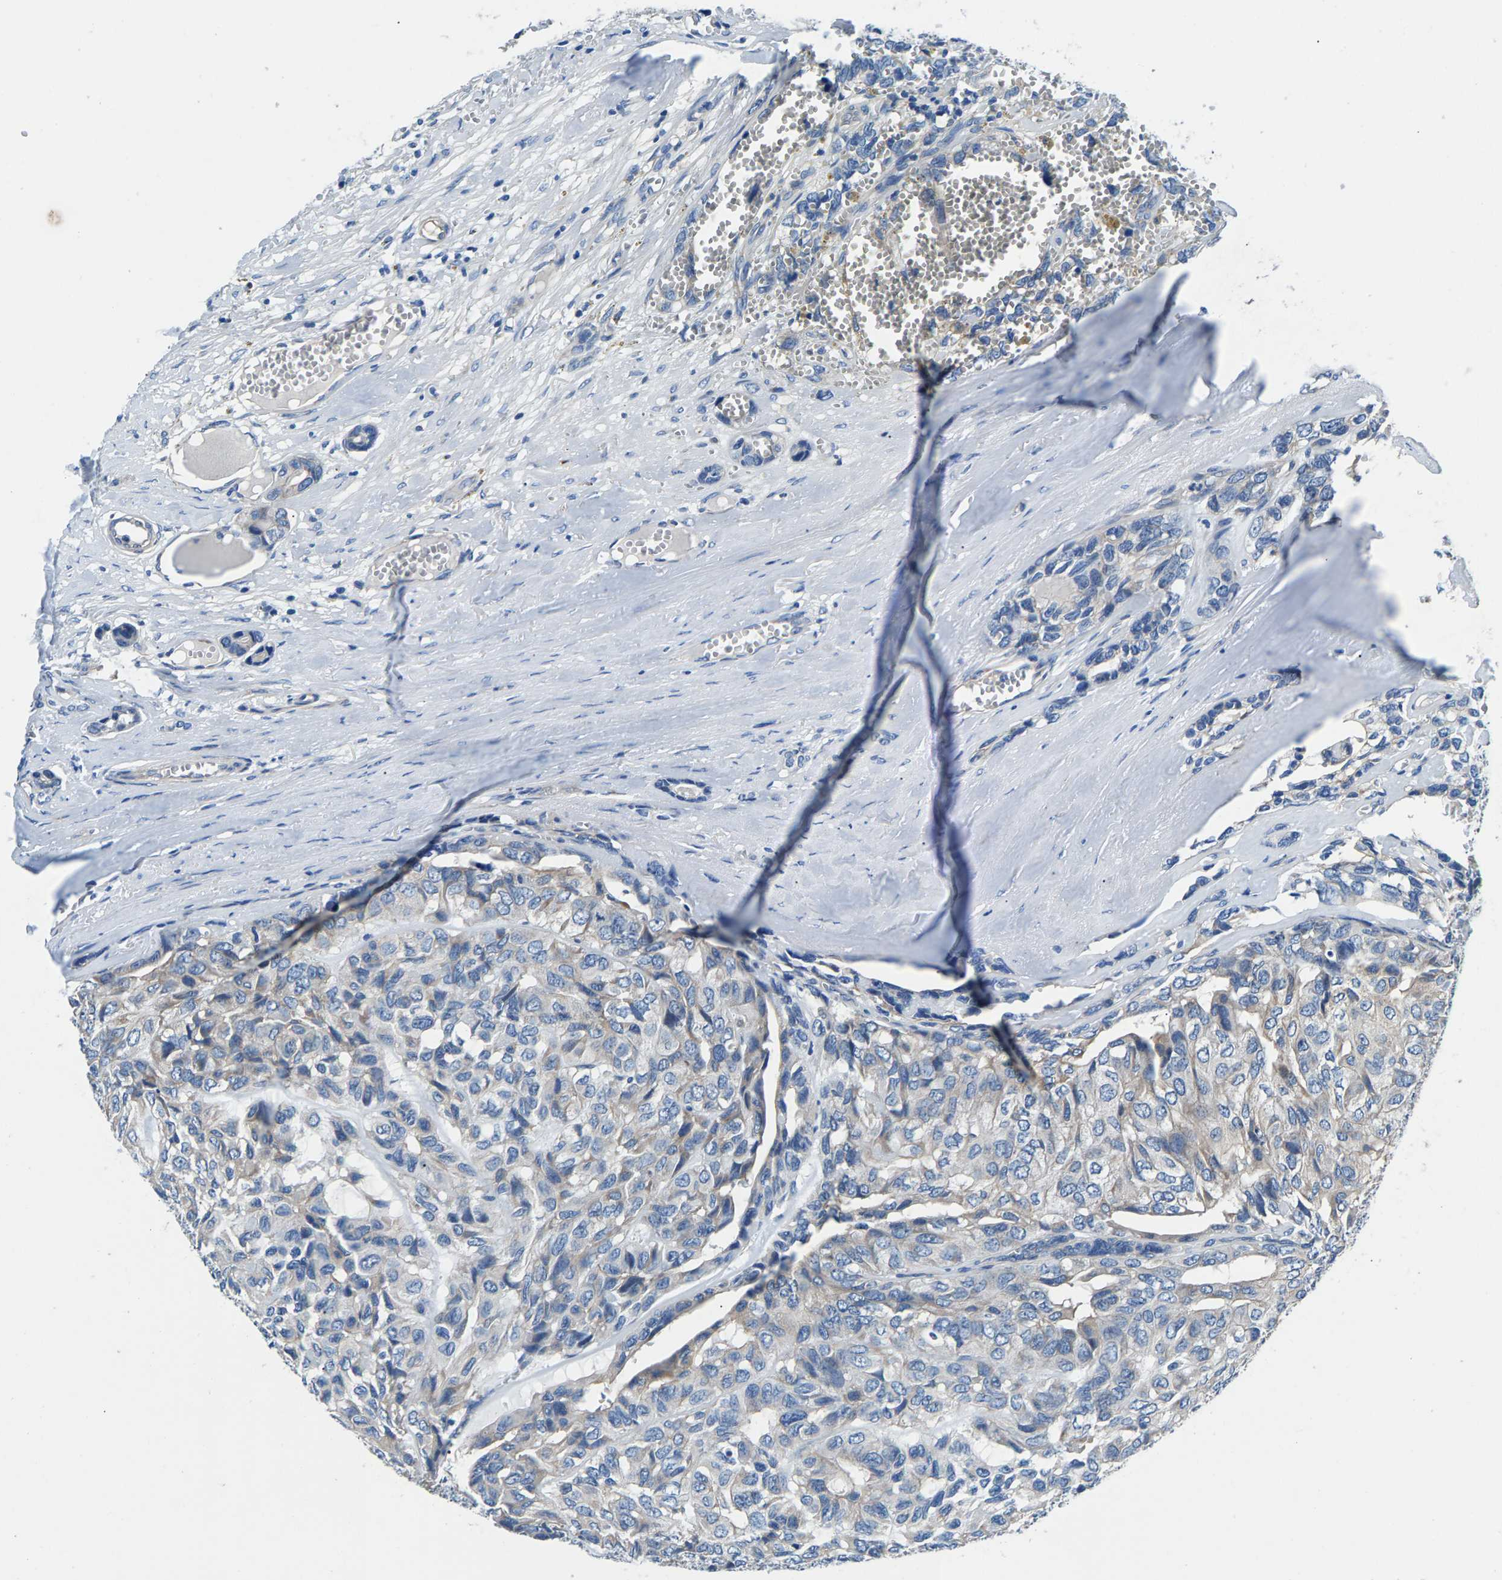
{"staining": {"intensity": "weak", "quantity": "<25%", "location": "cytoplasmic/membranous"}, "tissue": "head and neck cancer", "cell_type": "Tumor cells", "image_type": "cancer", "snomed": [{"axis": "morphology", "description": "Adenocarcinoma, NOS"}, {"axis": "topography", "description": "Salivary gland, NOS"}, {"axis": "topography", "description": "Head-Neck"}], "caption": "Adenocarcinoma (head and neck) stained for a protein using immunohistochemistry (IHC) shows no staining tumor cells.", "gene": "CDRT4", "patient": {"sex": "female", "age": 76}}